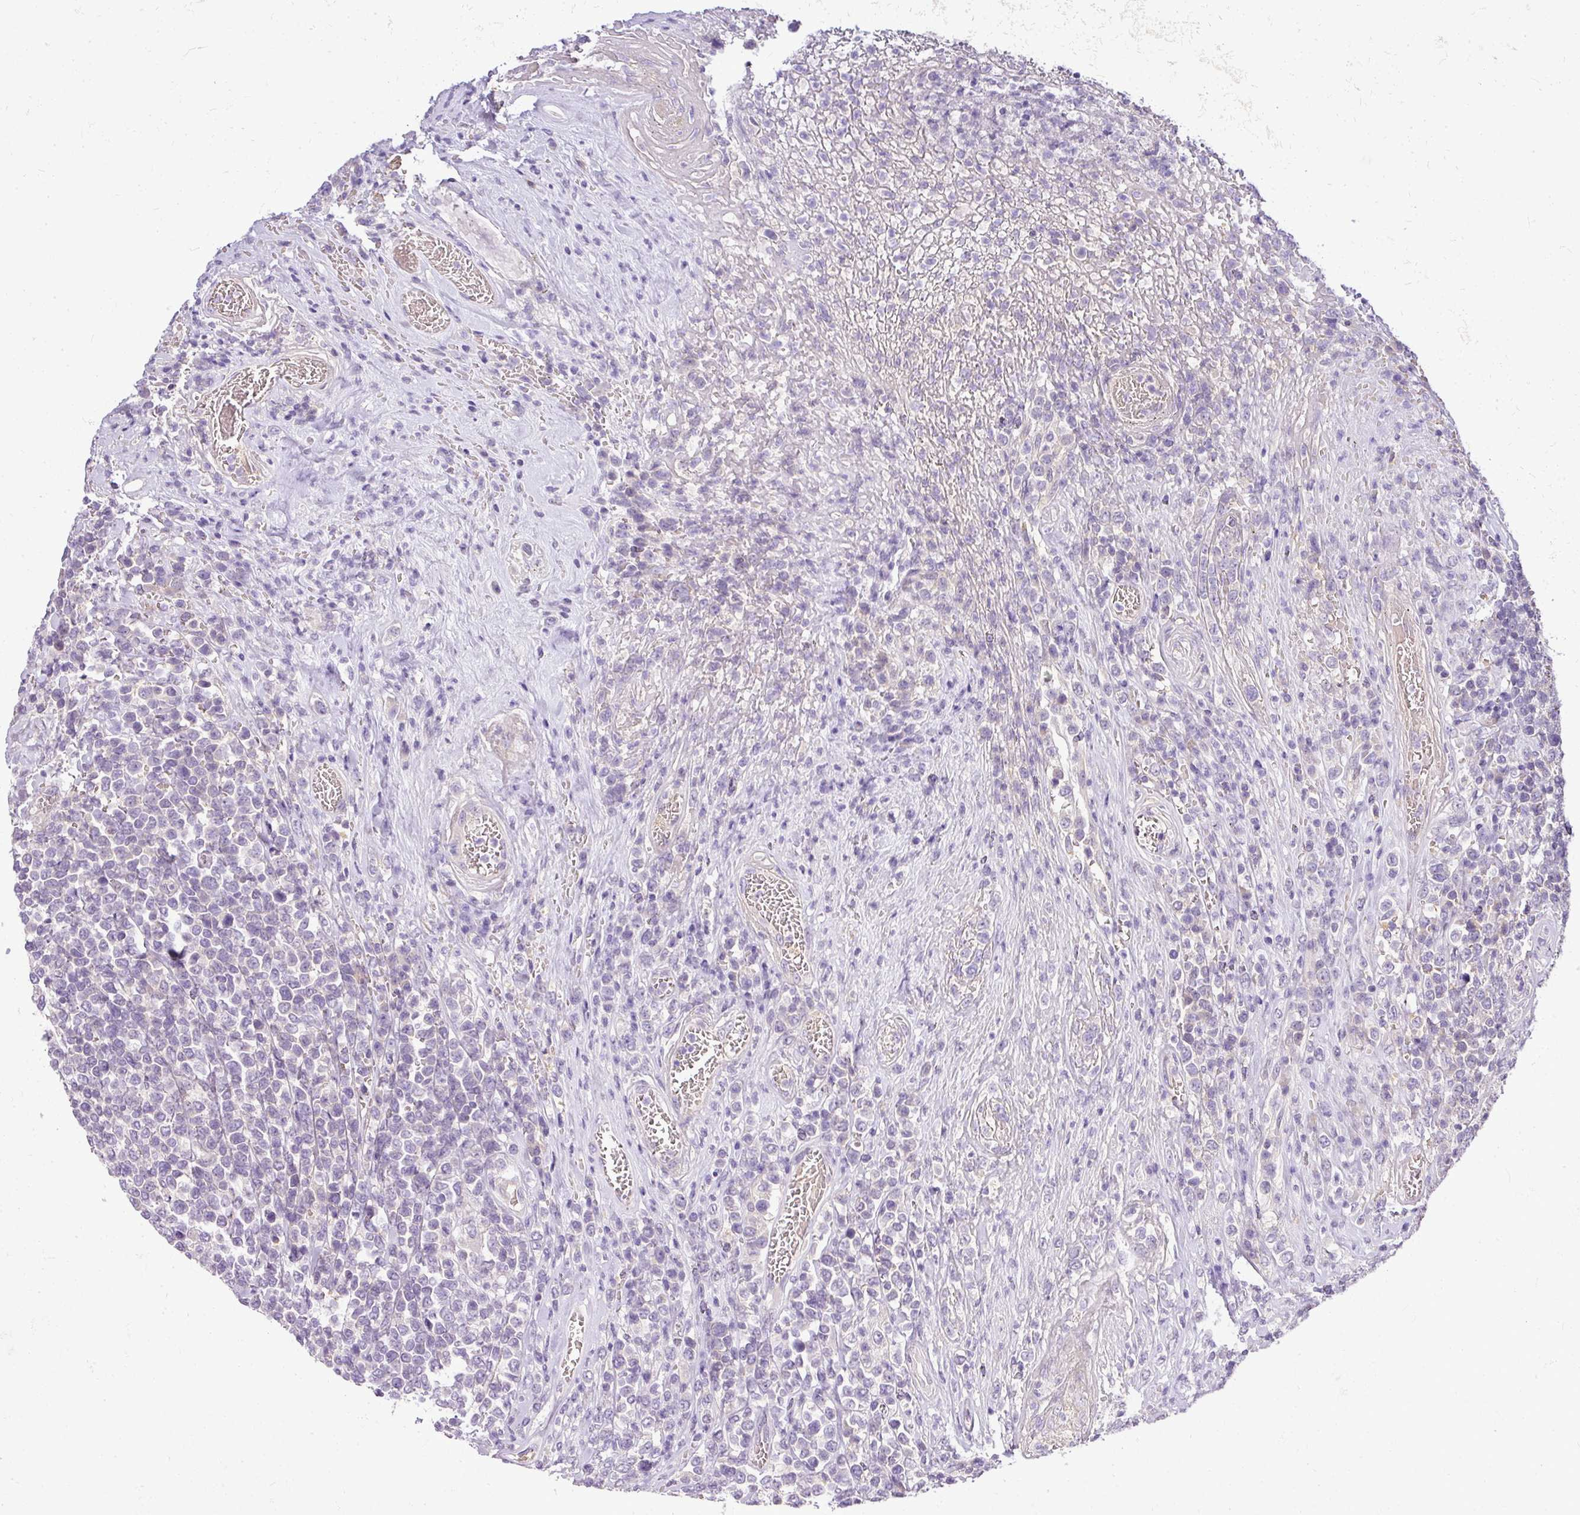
{"staining": {"intensity": "negative", "quantity": "none", "location": "none"}, "tissue": "lymphoma", "cell_type": "Tumor cells", "image_type": "cancer", "snomed": [{"axis": "morphology", "description": "Malignant lymphoma, non-Hodgkin's type, High grade"}, {"axis": "topography", "description": "Soft tissue"}], "caption": "IHC micrograph of neoplastic tissue: human lymphoma stained with DAB (3,3'-diaminobenzidine) demonstrates no significant protein positivity in tumor cells.", "gene": "ADH5", "patient": {"sex": "female", "age": 56}}